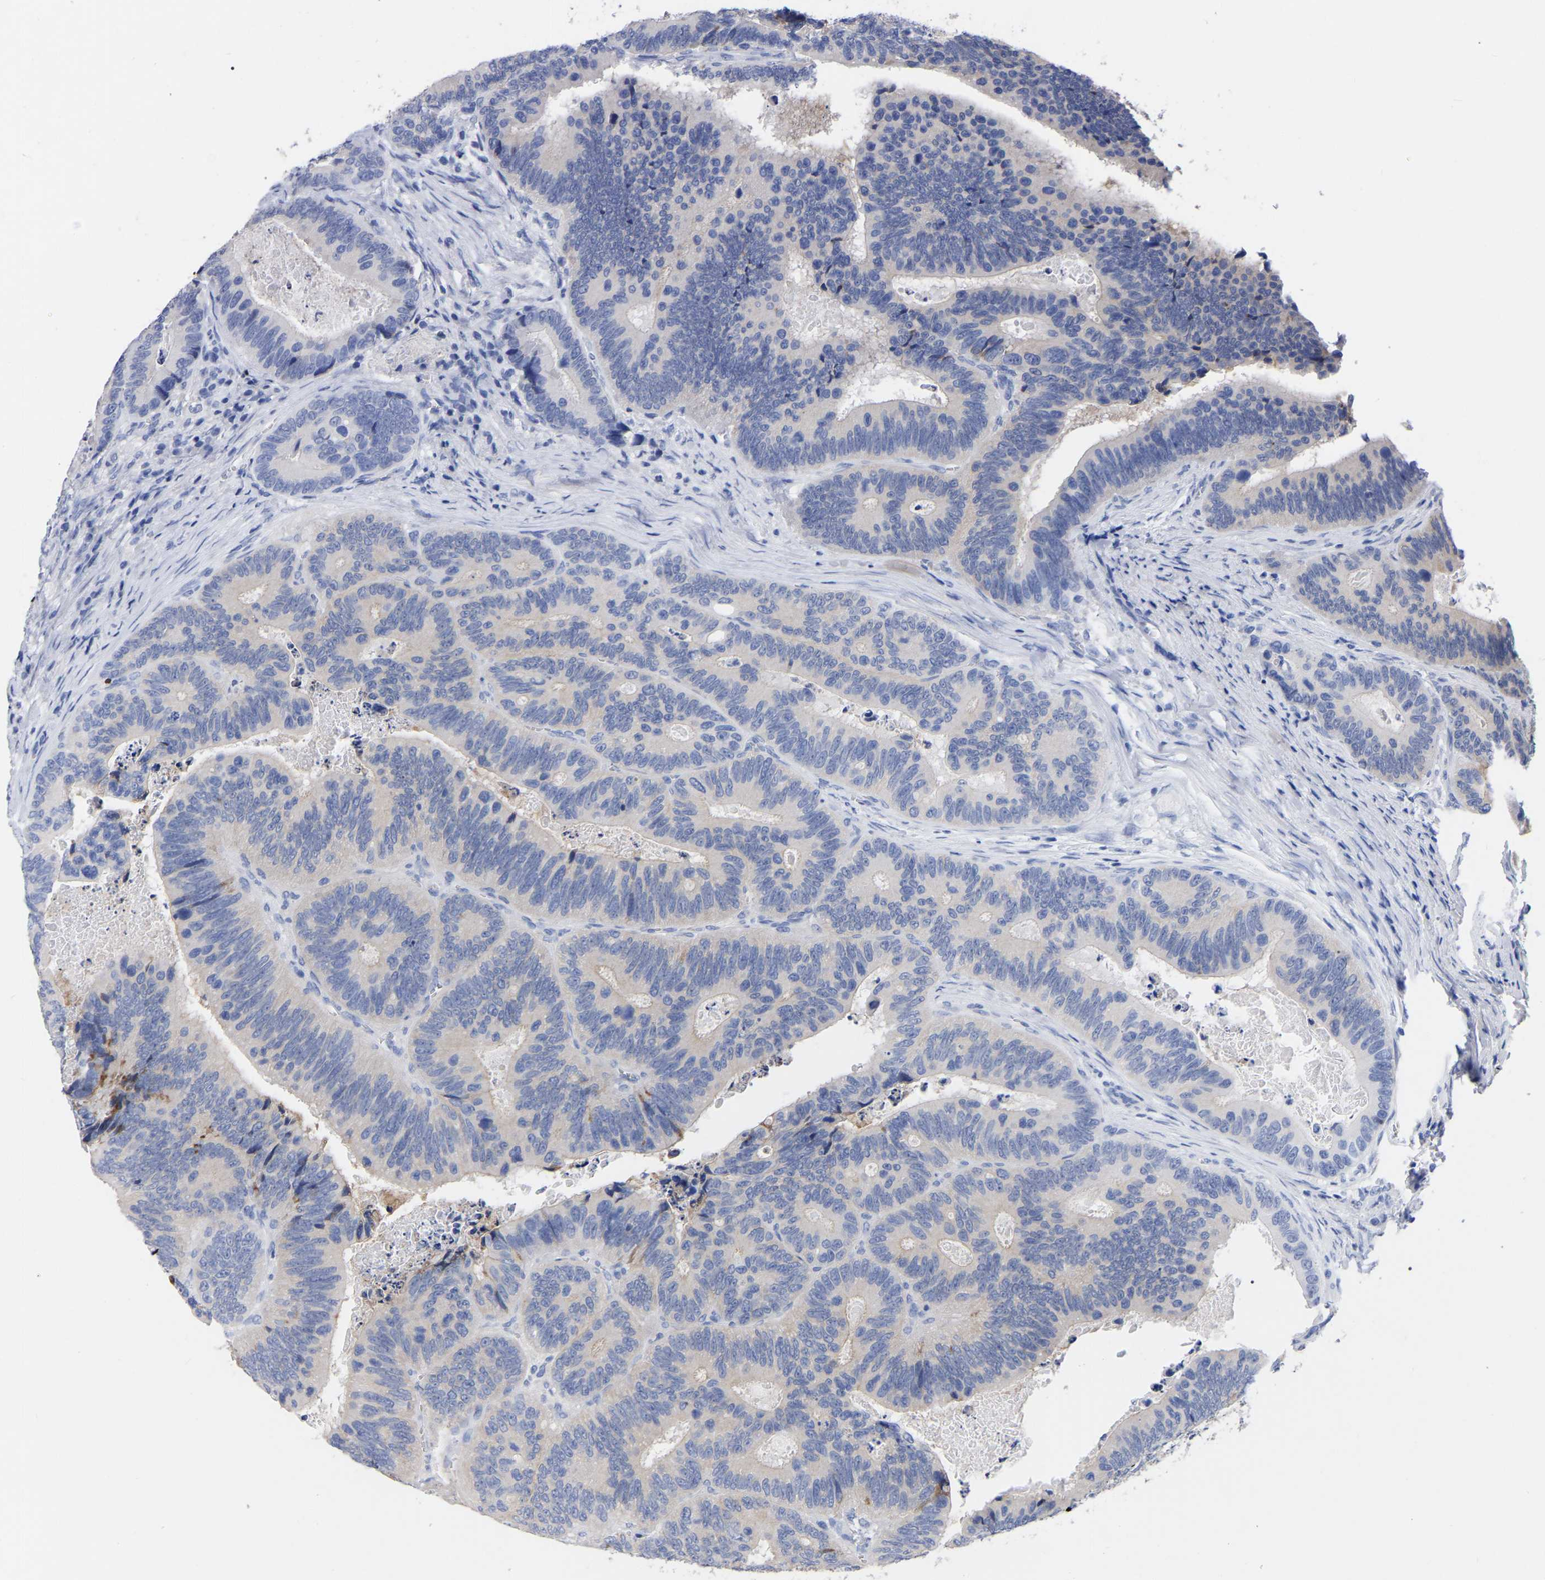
{"staining": {"intensity": "negative", "quantity": "none", "location": "none"}, "tissue": "colorectal cancer", "cell_type": "Tumor cells", "image_type": "cancer", "snomed": [{"axis": "morphology", "description": "Inflammation, NOS"}, {"axis": "morphology", "description": "Adenocarcinoma, NOS"}, {"axis": "topography", "description": "Colon"}], "caption": "Colorectal adenocarcinoma was stained to show a protein in brown. There is no significant staining in tumor cells. (DAB (3,3'-diaminobenzidine) immunohistochemistry, high magnification).", "gene": "ANXA13", "patient": {"sex": "male", "age": 72}}